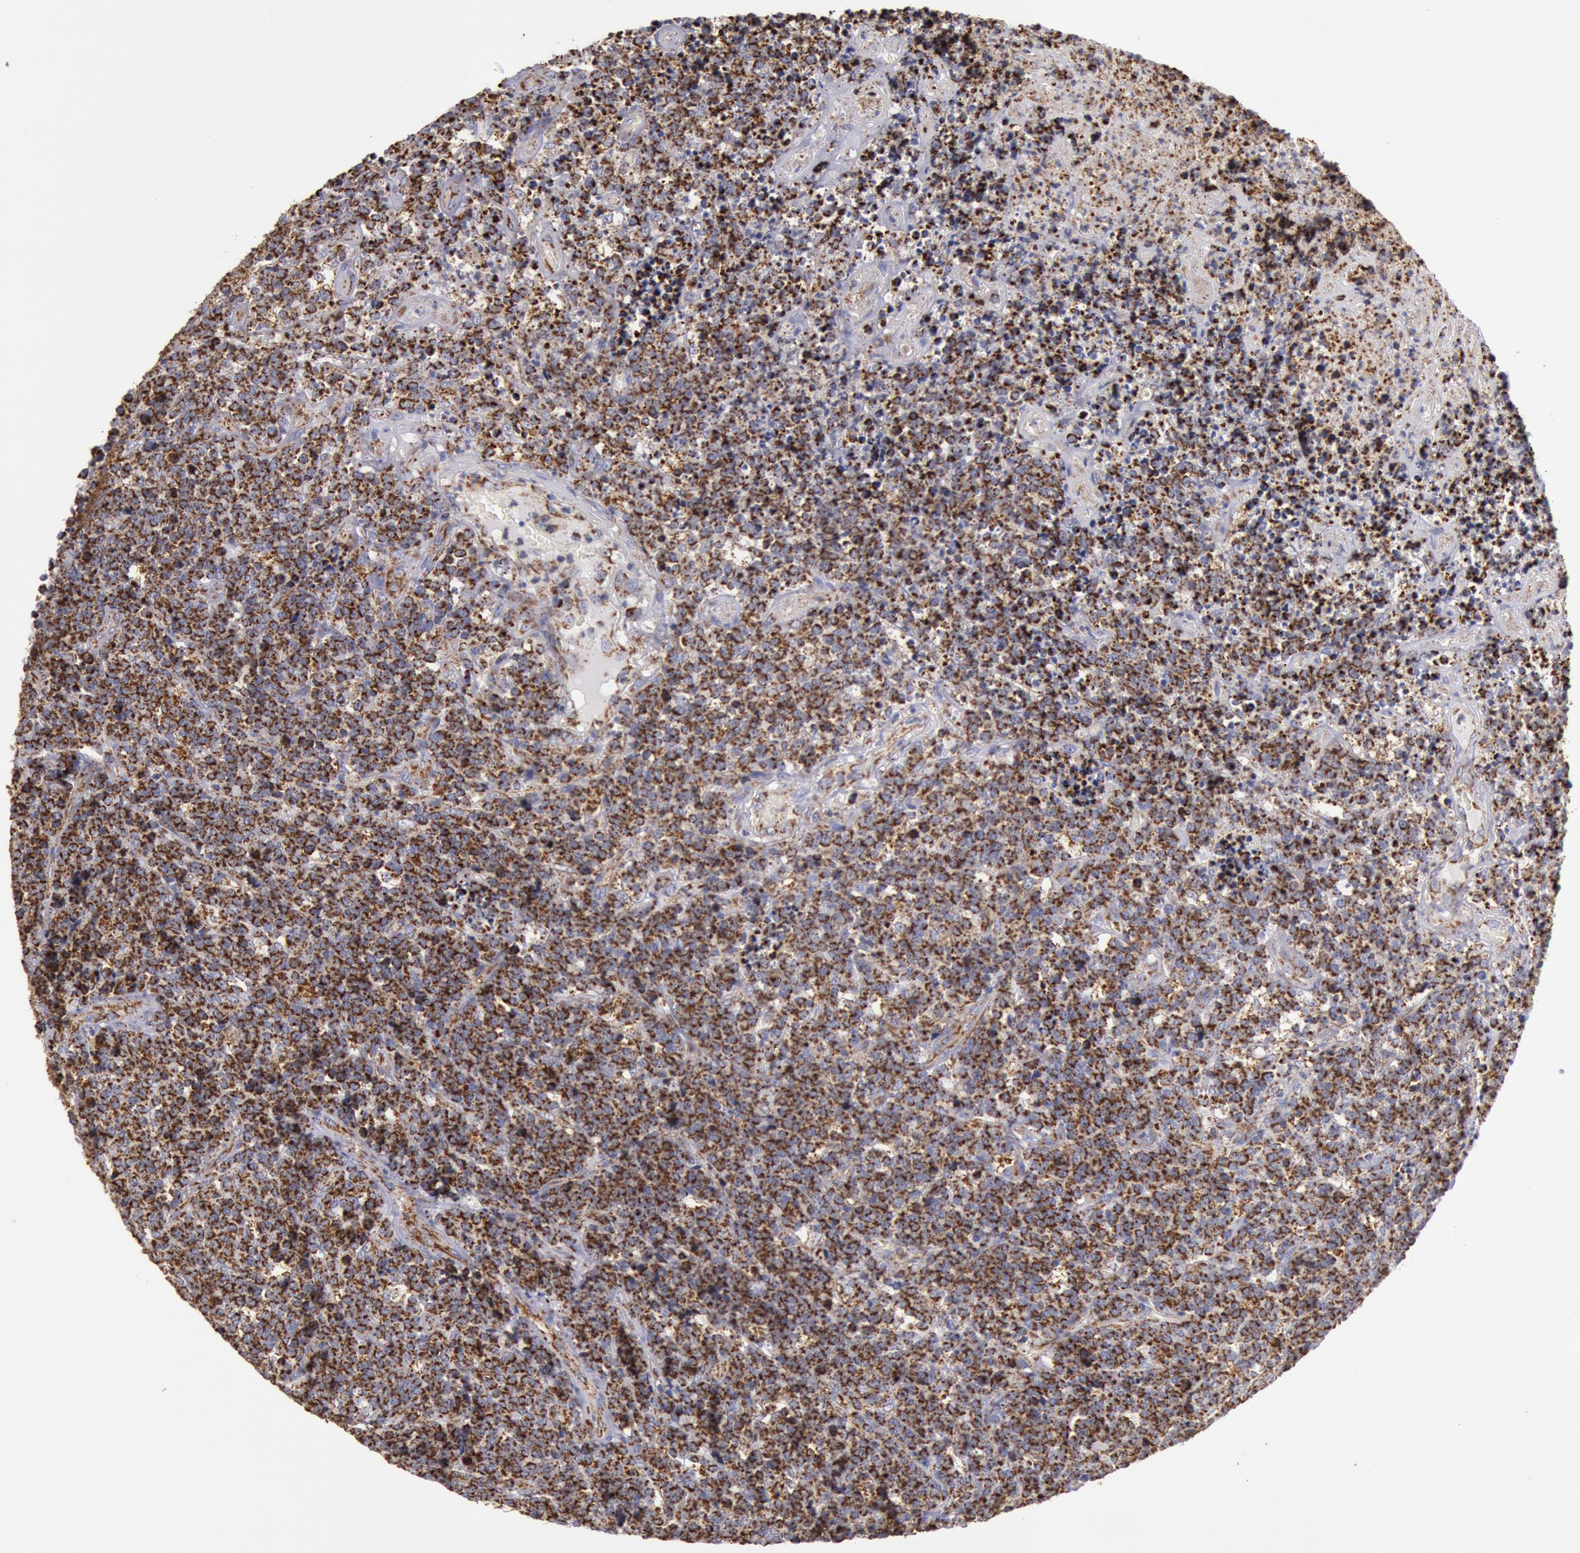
{"staining": {"intensity": "strong", "quantity": ">75%", "location": "cytoplasmic/membranous"}, "tissue": "lymphoma", "cell_type": "Tumor cells", "image_type": "cancer", "snomed": [{"axis": "morphology", "description": "Malignant lymphoma, non-Hodgkin's type, High grade"}, {"axis": "topography", "description": "Small intestine"}, {"axis": "topography", "description": "Colon"}], "caption": "IHC photomicrograph of human high-grade malignant lymphoma, non-Hodgkin's type stained for a protein (brown), which shows high levels of strong cytoplasmic/membranous staining in approximately >75% of tumor cells.", "gene": "CYC1", "patient": {"sex": "male", "age": 8}}